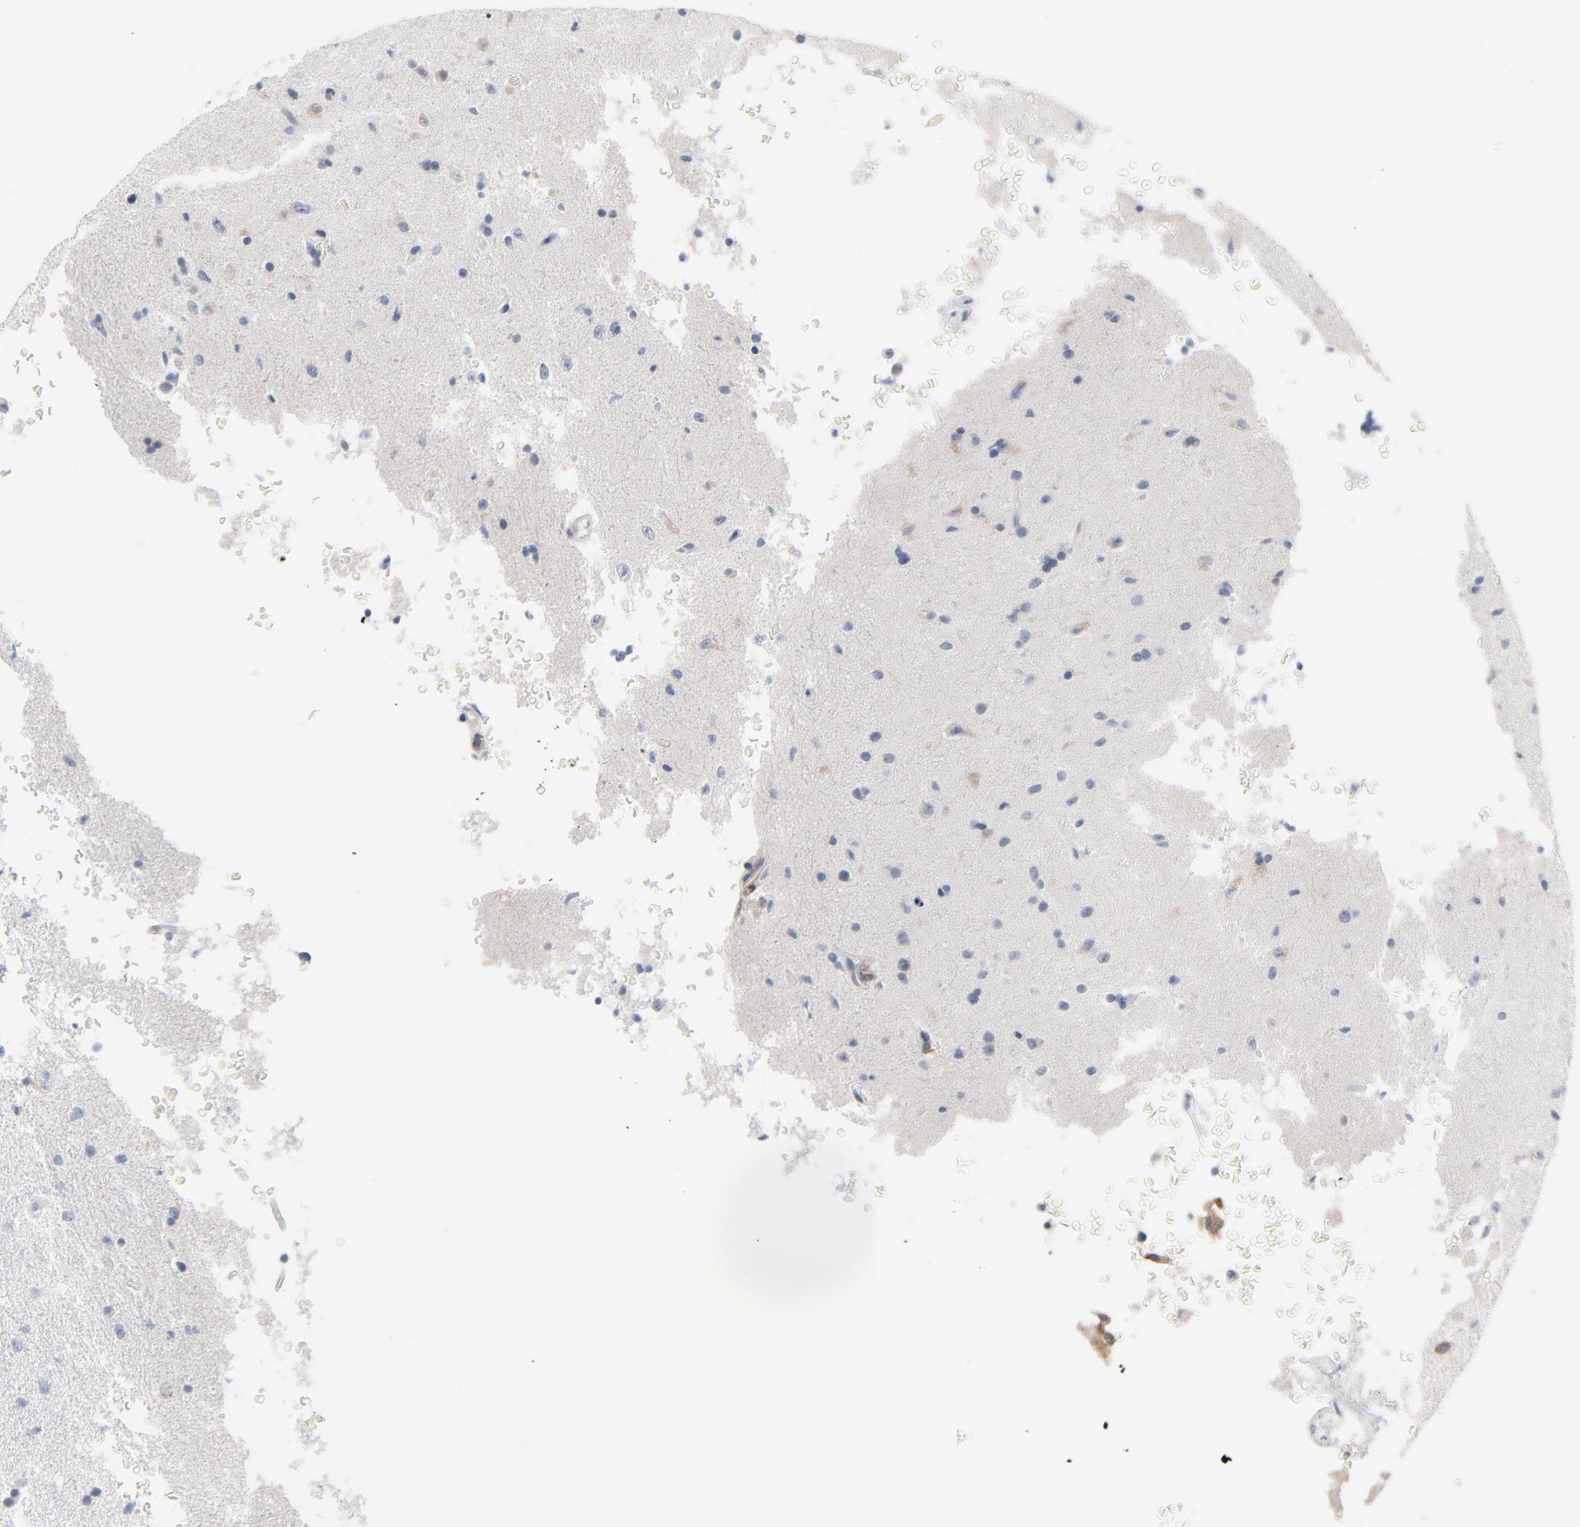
{"staining": {"intensity": "weak", "quantity": "<25%", "location": "cytoplasmic/membranous"}, "tissue": "glioma", "cell_type": "Tumor cells", "image_type": "cancer", "snomed": [{"axis": "morphology", "description": "Glioma, malignant, High grade"}, {"axis": "topography", "description": "Brain"}], "caption": "Immunohistochemistry (IHC) of glioma demonstrates no expression in tumor cells. (DAB immunohistochemistry with hematoxylin counter stain).", "gene": "EPCAM", "patient": {"sex": "male", "age": 33}}